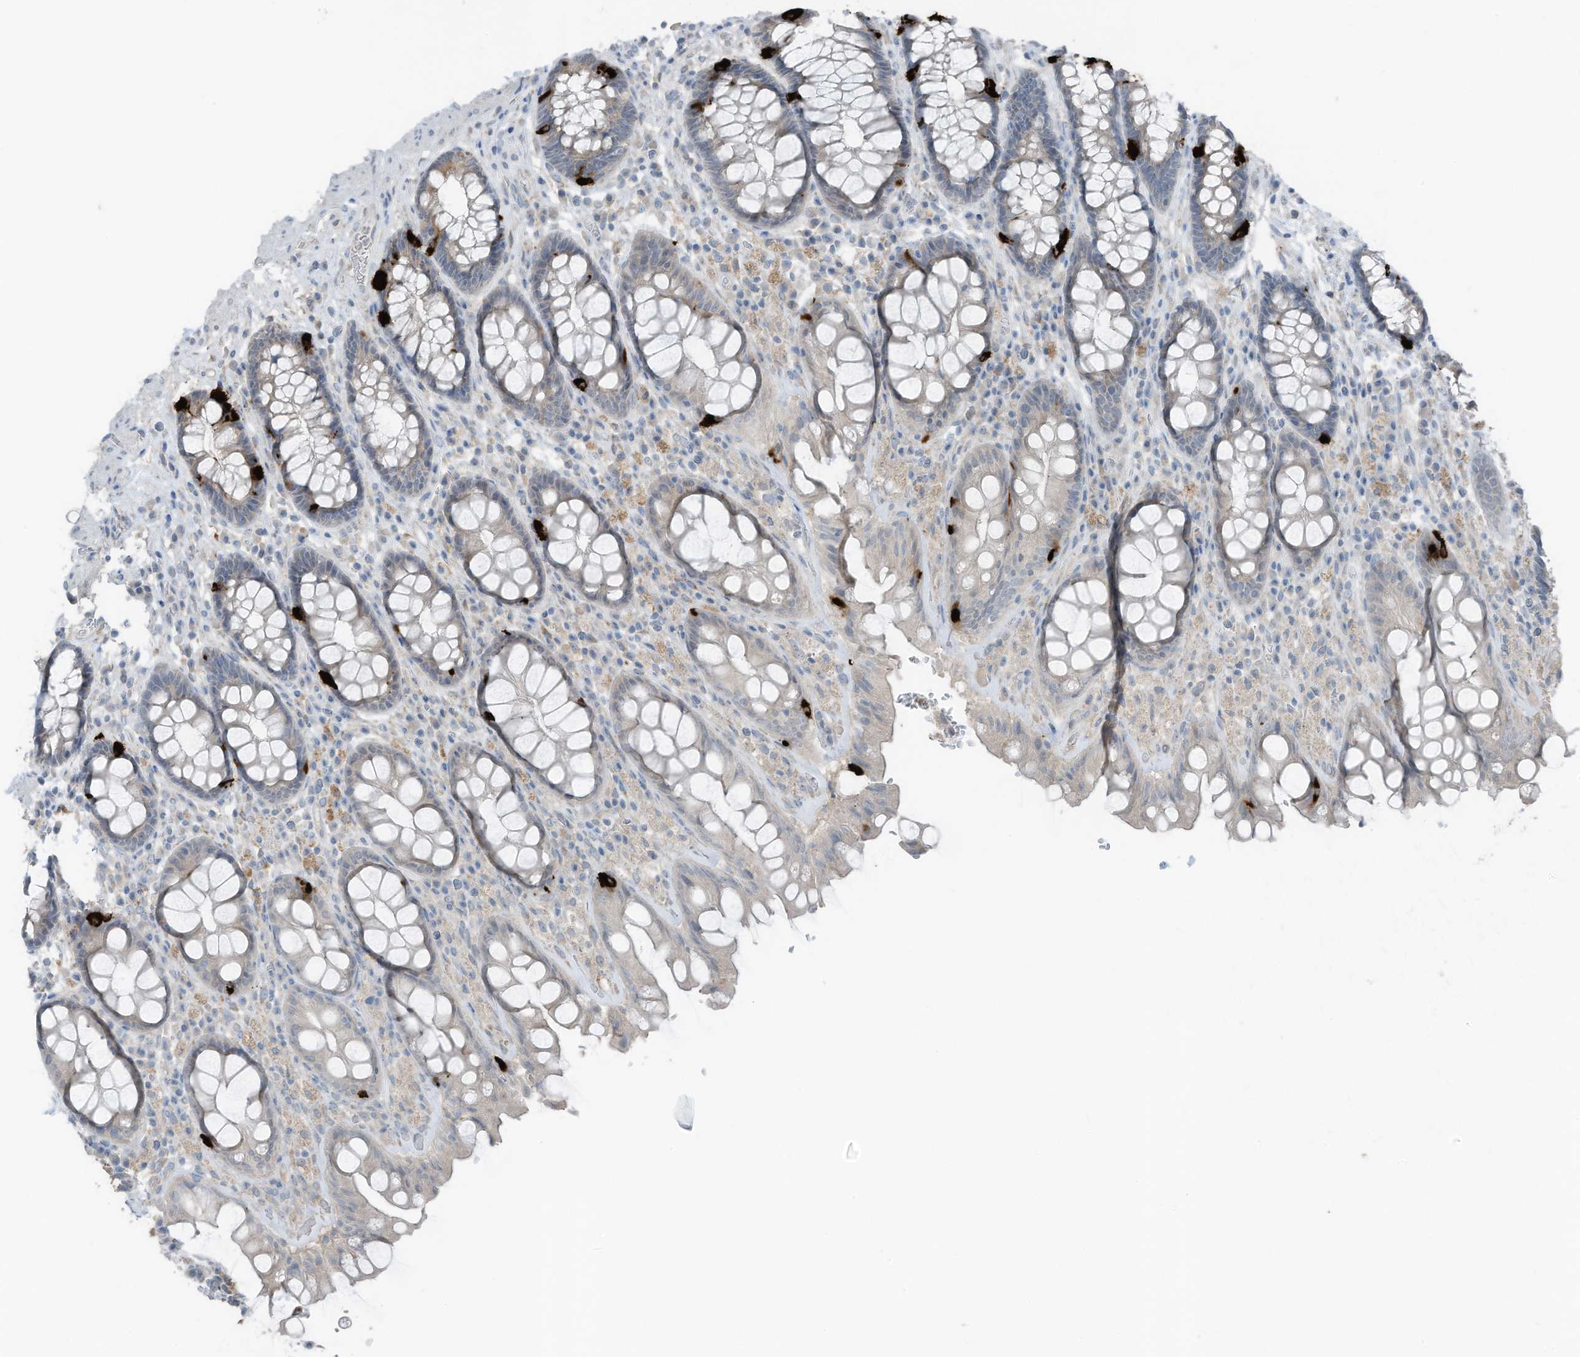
{"staining": {"intensity": "strong", "quantity": "<25%", "location": "cytoplasmic/membranous"}, "tissue": "rectum", "cell_type": "Glandular cells", "image_type": "normal", "snomed": [{"axis": "morphology", "description": "Normal tissue, NOS"}, {"axis": "topography", "description": "Rectum"}], "caption": "Immunohistochemistry image of normal rectum: human rectum stained using IHC reveals medium levels of strong protein expression localized specifically in the cytoplasmic/membranous of glandular cells, appearing as a cytoplasmic/membranous brown color.", "gene": "ARHGEF33", "patient": {"sex": "male", "age": 64}}